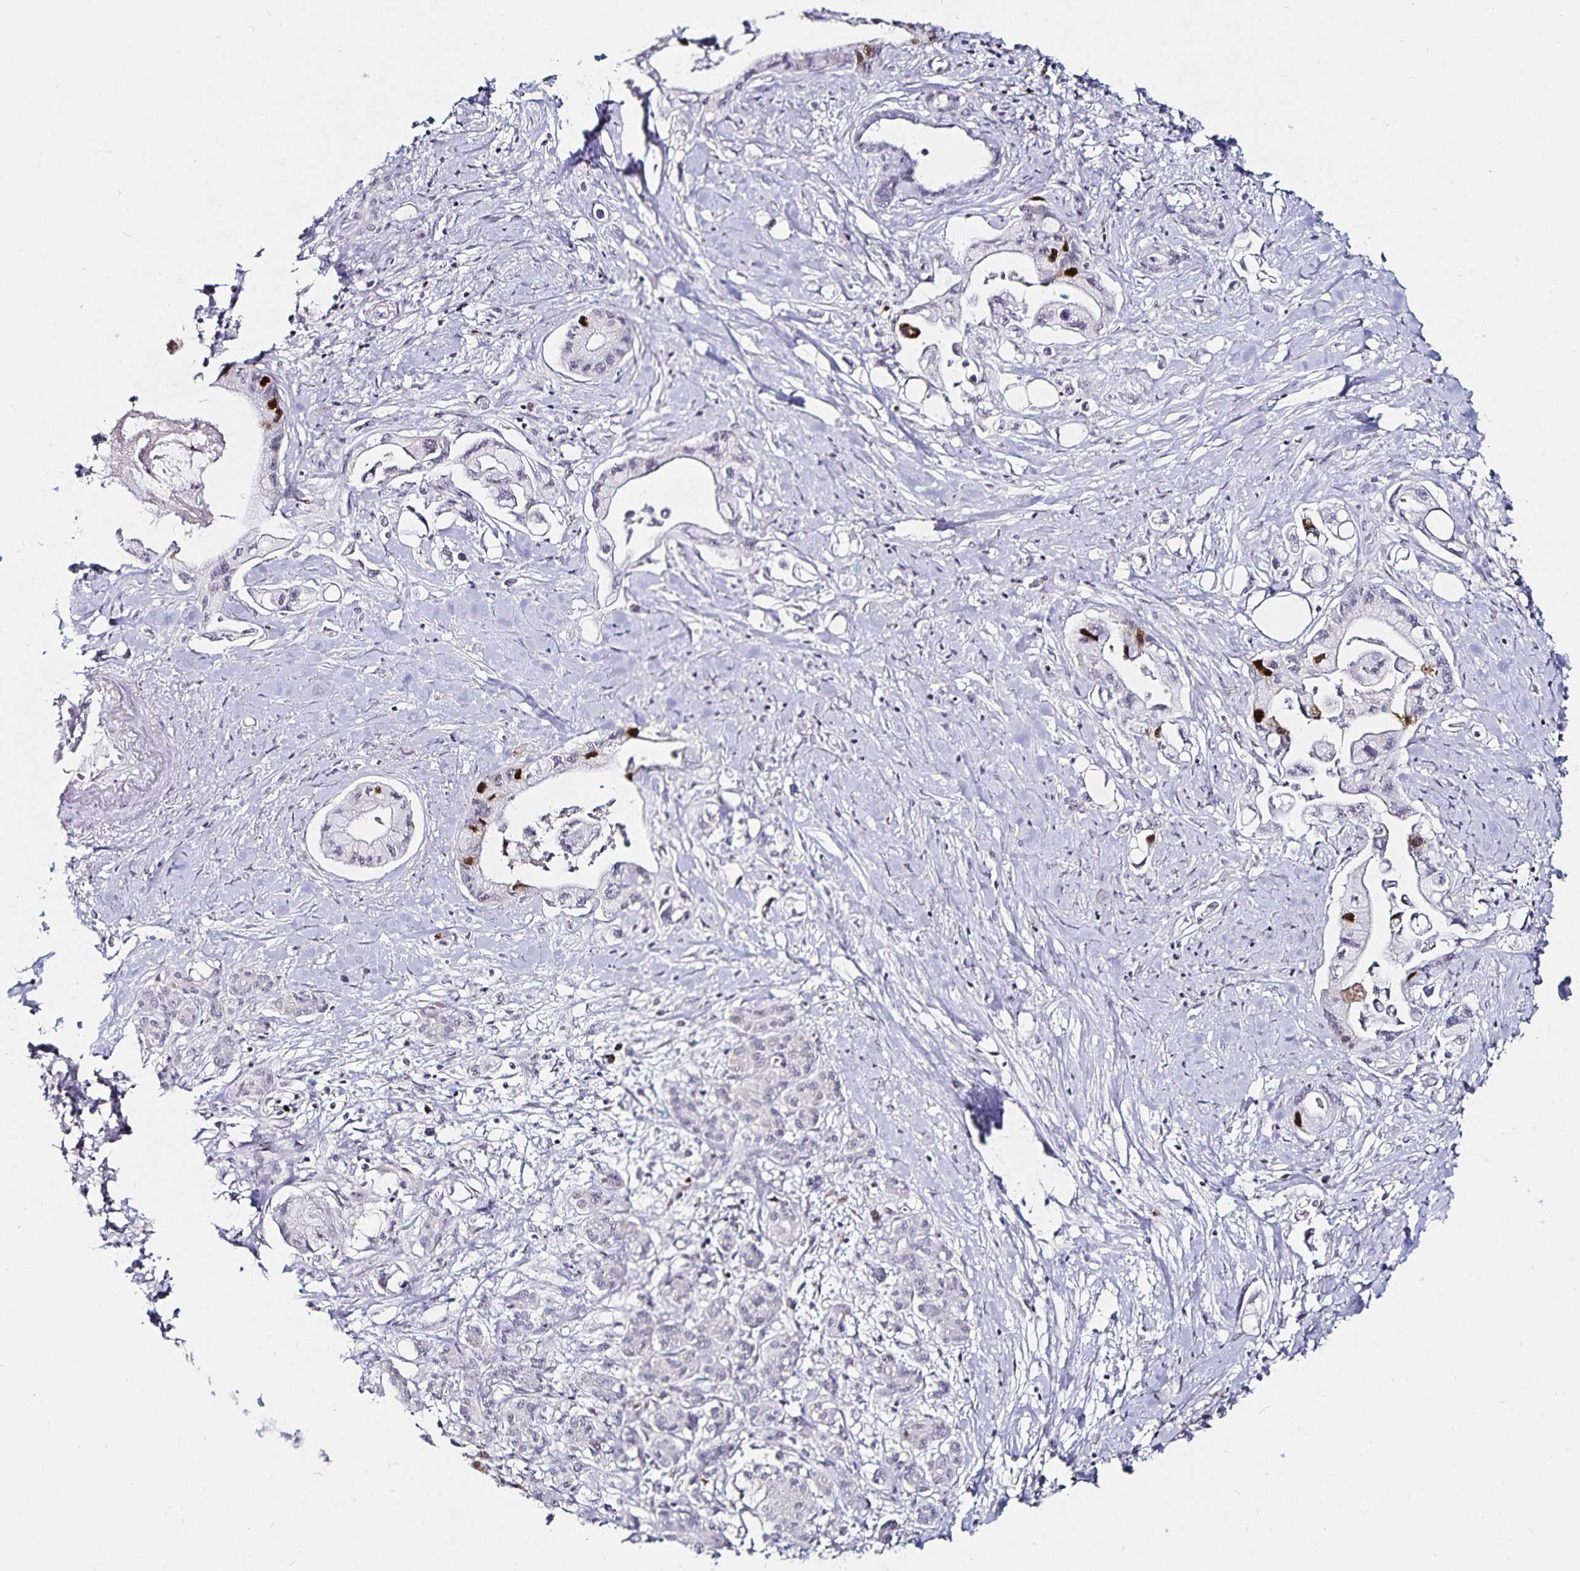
{"staining": {"intensity": "strong", "quantity": "<25%", "location": "nuclear"}, "tissue": "pancreatic cancer", "cell_type": "Tumor cells", "image_type": "cancer", "snomed": [{"axis": "morphology", "description": "Adenocarcinoma, NOS"}, {"axis": "topography", "description": "Pancreas"}], "caption": "IHC (DAB (3,3'-diaminobenzidine)) staining of pancreatic cancer (adenocarcinoma) reveals strong nuclear protein staining in approximately <25% of tumor cells.", "gene": "ANLN", "patient": {"sex": "male", "age": 61}}